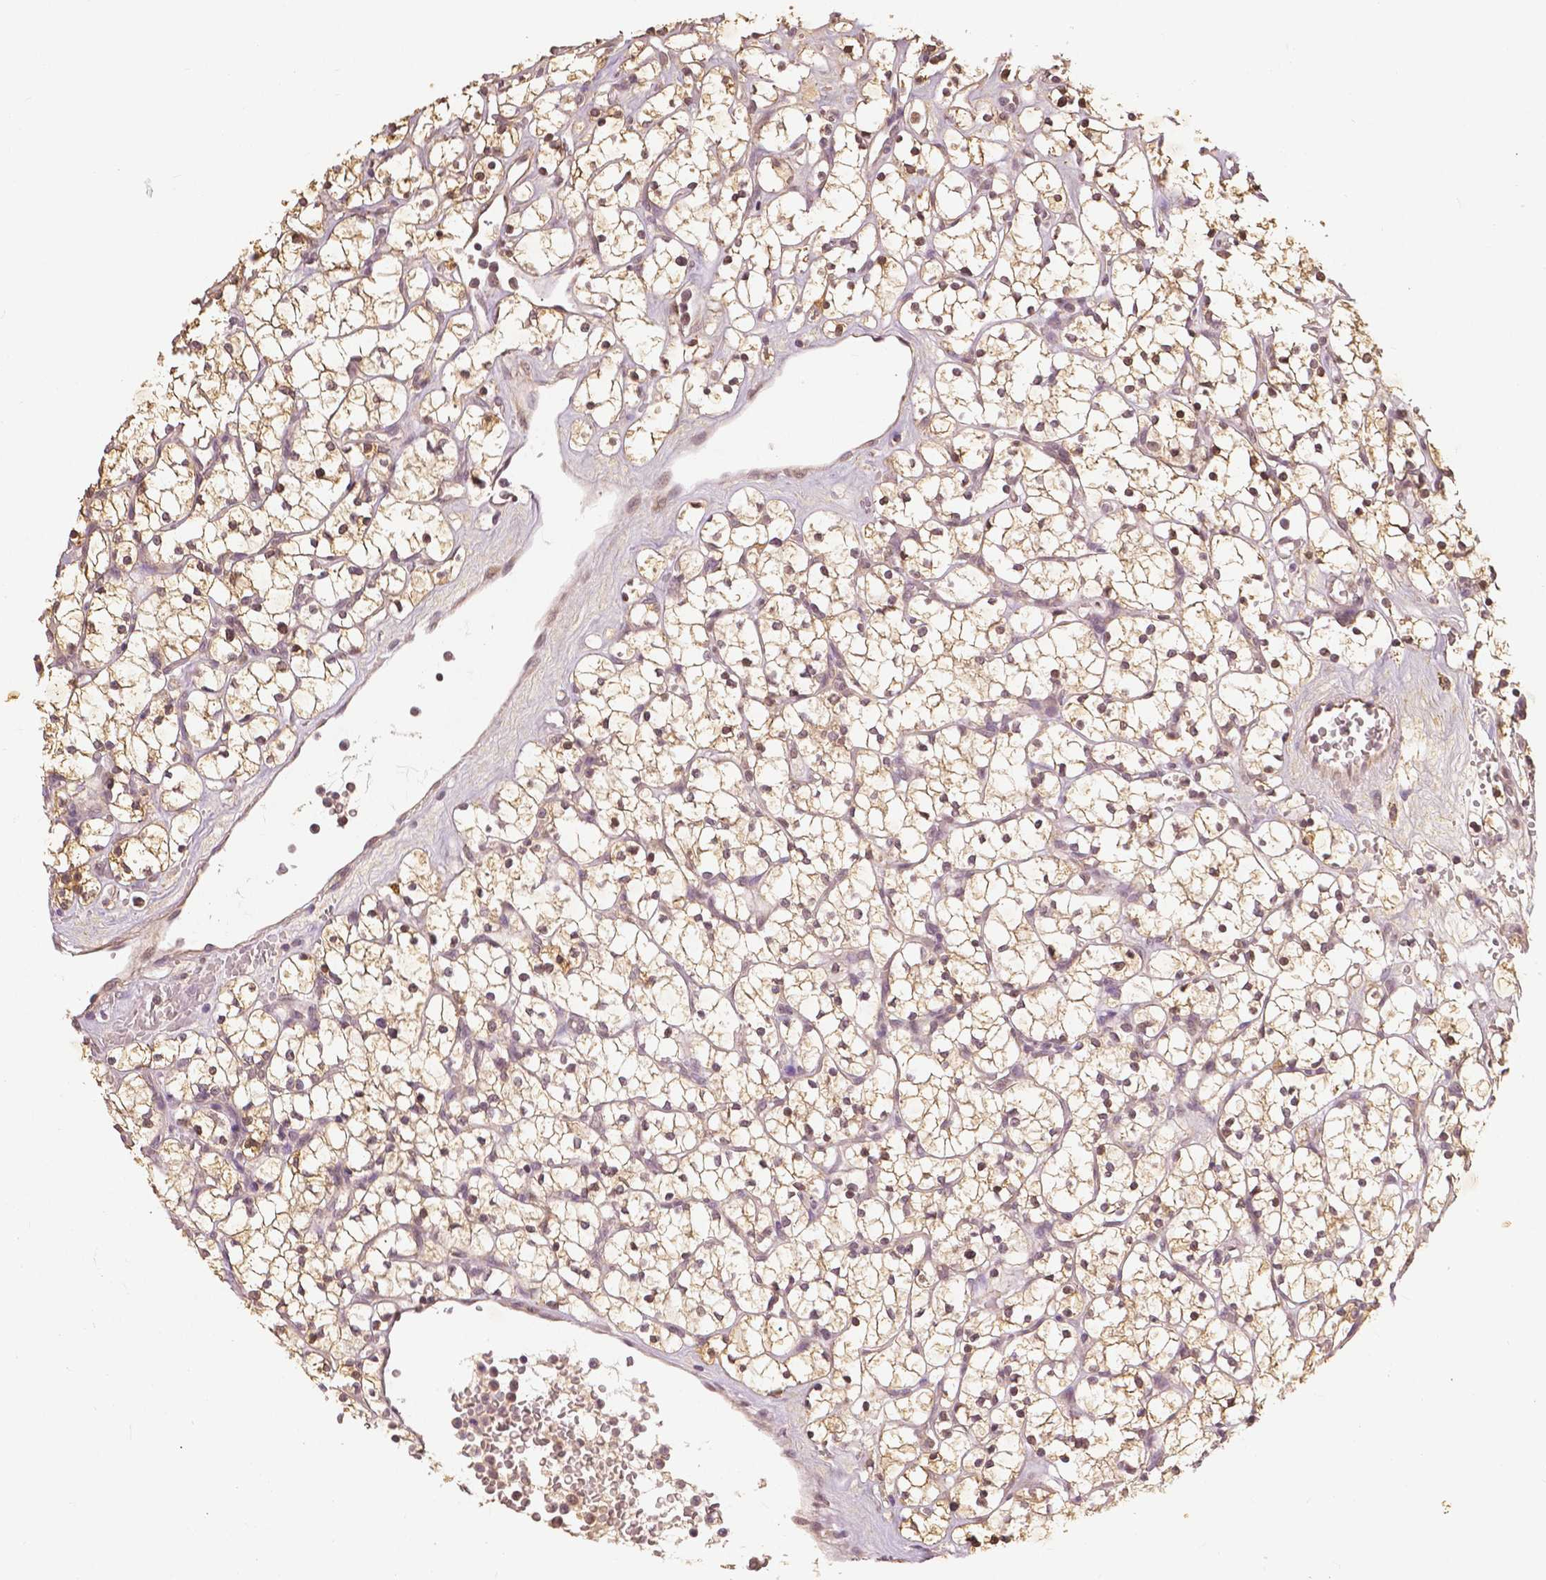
{"staining": {"intensity": "moderate", "quantity": "25%-75%", "location": "cytoplasmic/membranous,nuclear"}, "tissue": "renal cancer", "cell_type": "Tumor cells", "image_type": "cancer", "snomed": [{"axis": "morphology", "description": "Adenocarcinoma, NOS"}, {"axis": "topography", "description": "Kidney"}], "caption": "Immunohistochemical staining of human renal cancer (adenocarcinoma) shows medium levels of moderate cytoplasmic/membranous and nuclear positivity in approximately 25%-75% of tumor cells.", "gene": "MAP1LC3B", "patient": {"sex": "female", "age": 64}}